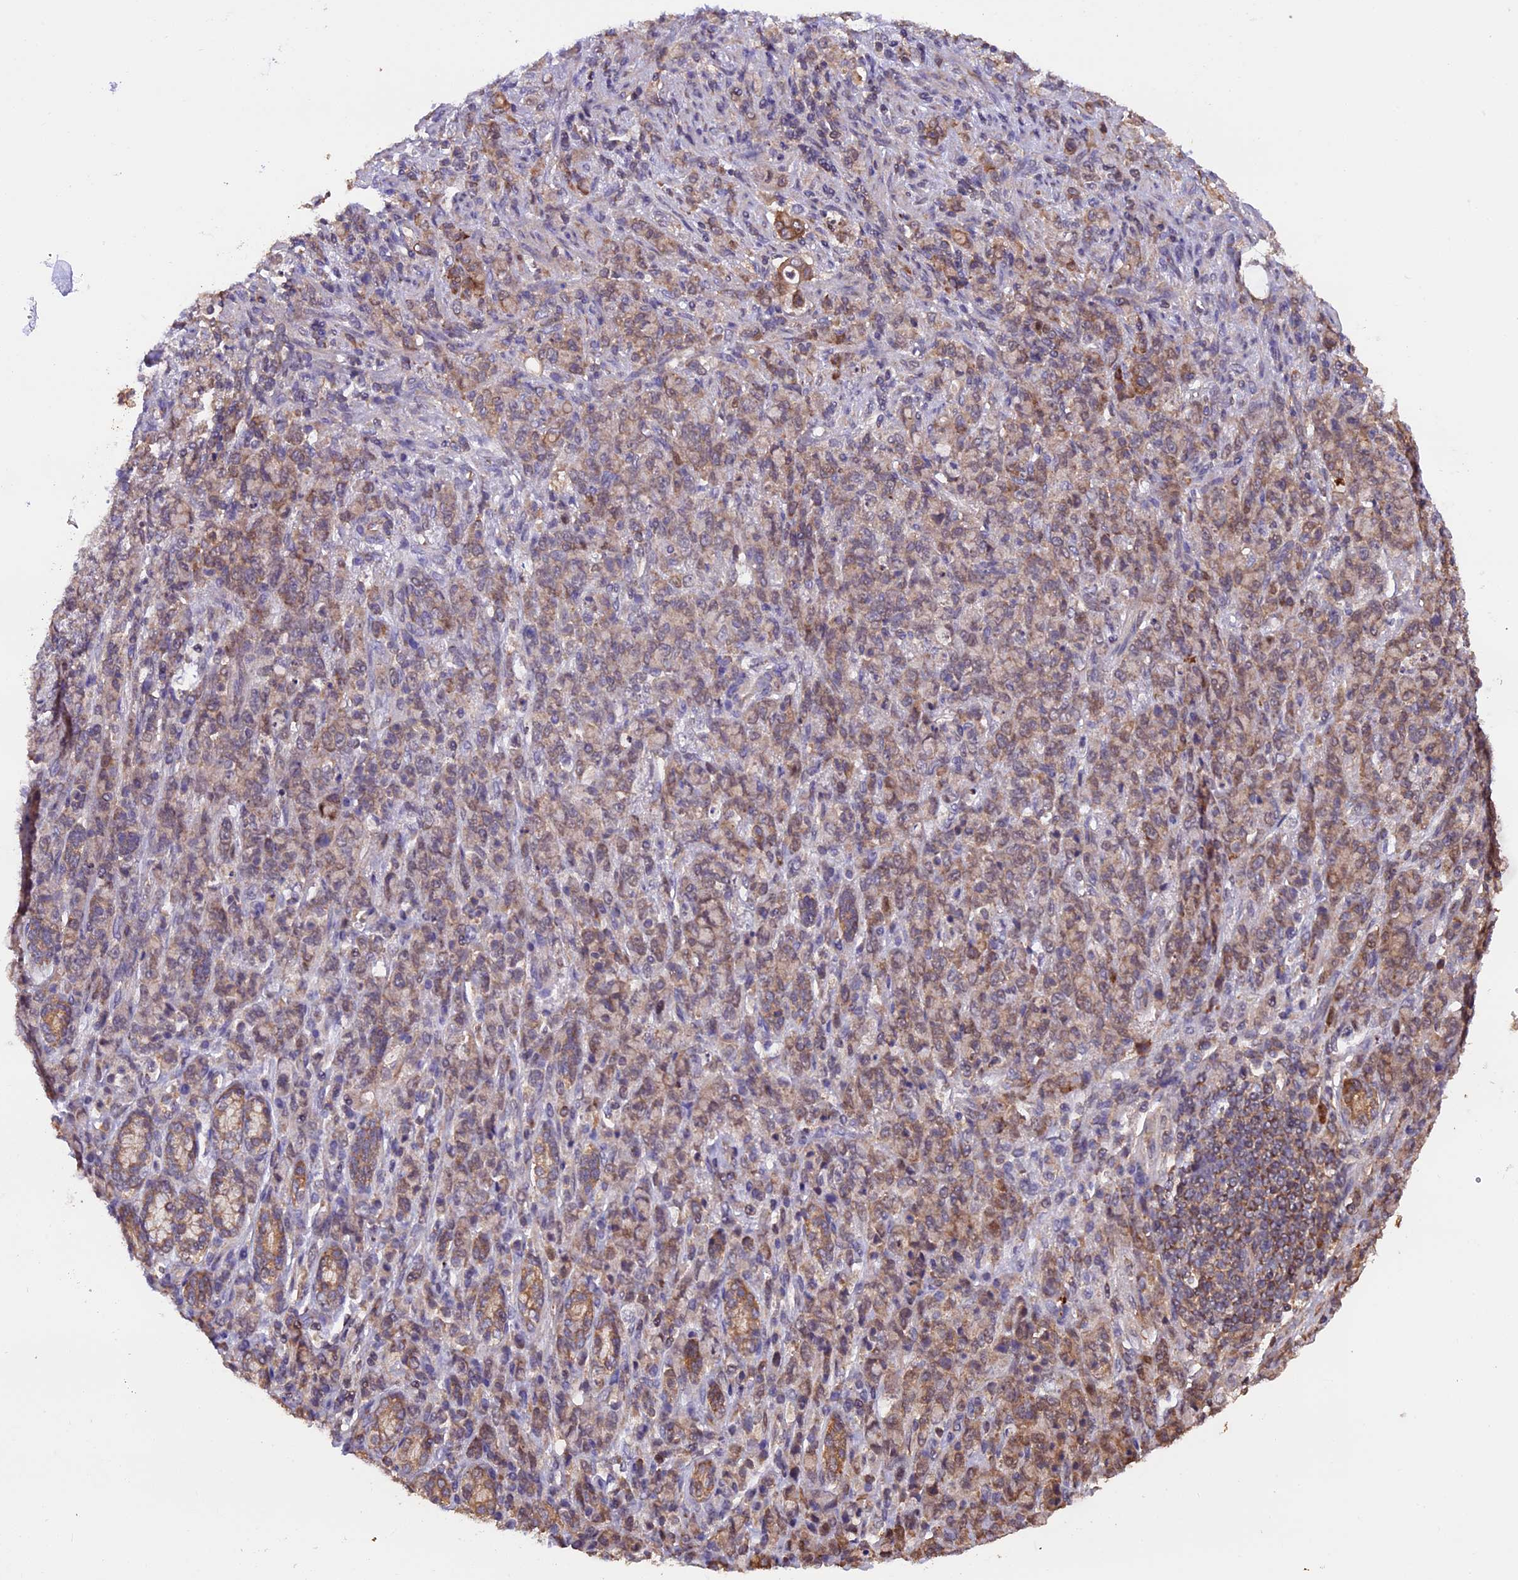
{"staining": {"intensity": "weak", "quantity": ">75%", "location": "cytoplasmic/membranous"}, "tissue": "stomach cancer", "cell_type": "Tumor cells", "image_type": "cancer", "snomed": [{"axis": "morphology", "description": "Adenocarcinoma, NOS"}, {"axis": "topography", "description": "Stomach"}], "caption": "High-power microscopy captured an immunohistochemistry photomicrograph of stomach cancer (adenocarcinoma), revealing weak cytoplasmic/membranous expression in about >75% of tumor cells.", "gene": "PKD2L2", "patient": {"sex": "female", "age": 79}}